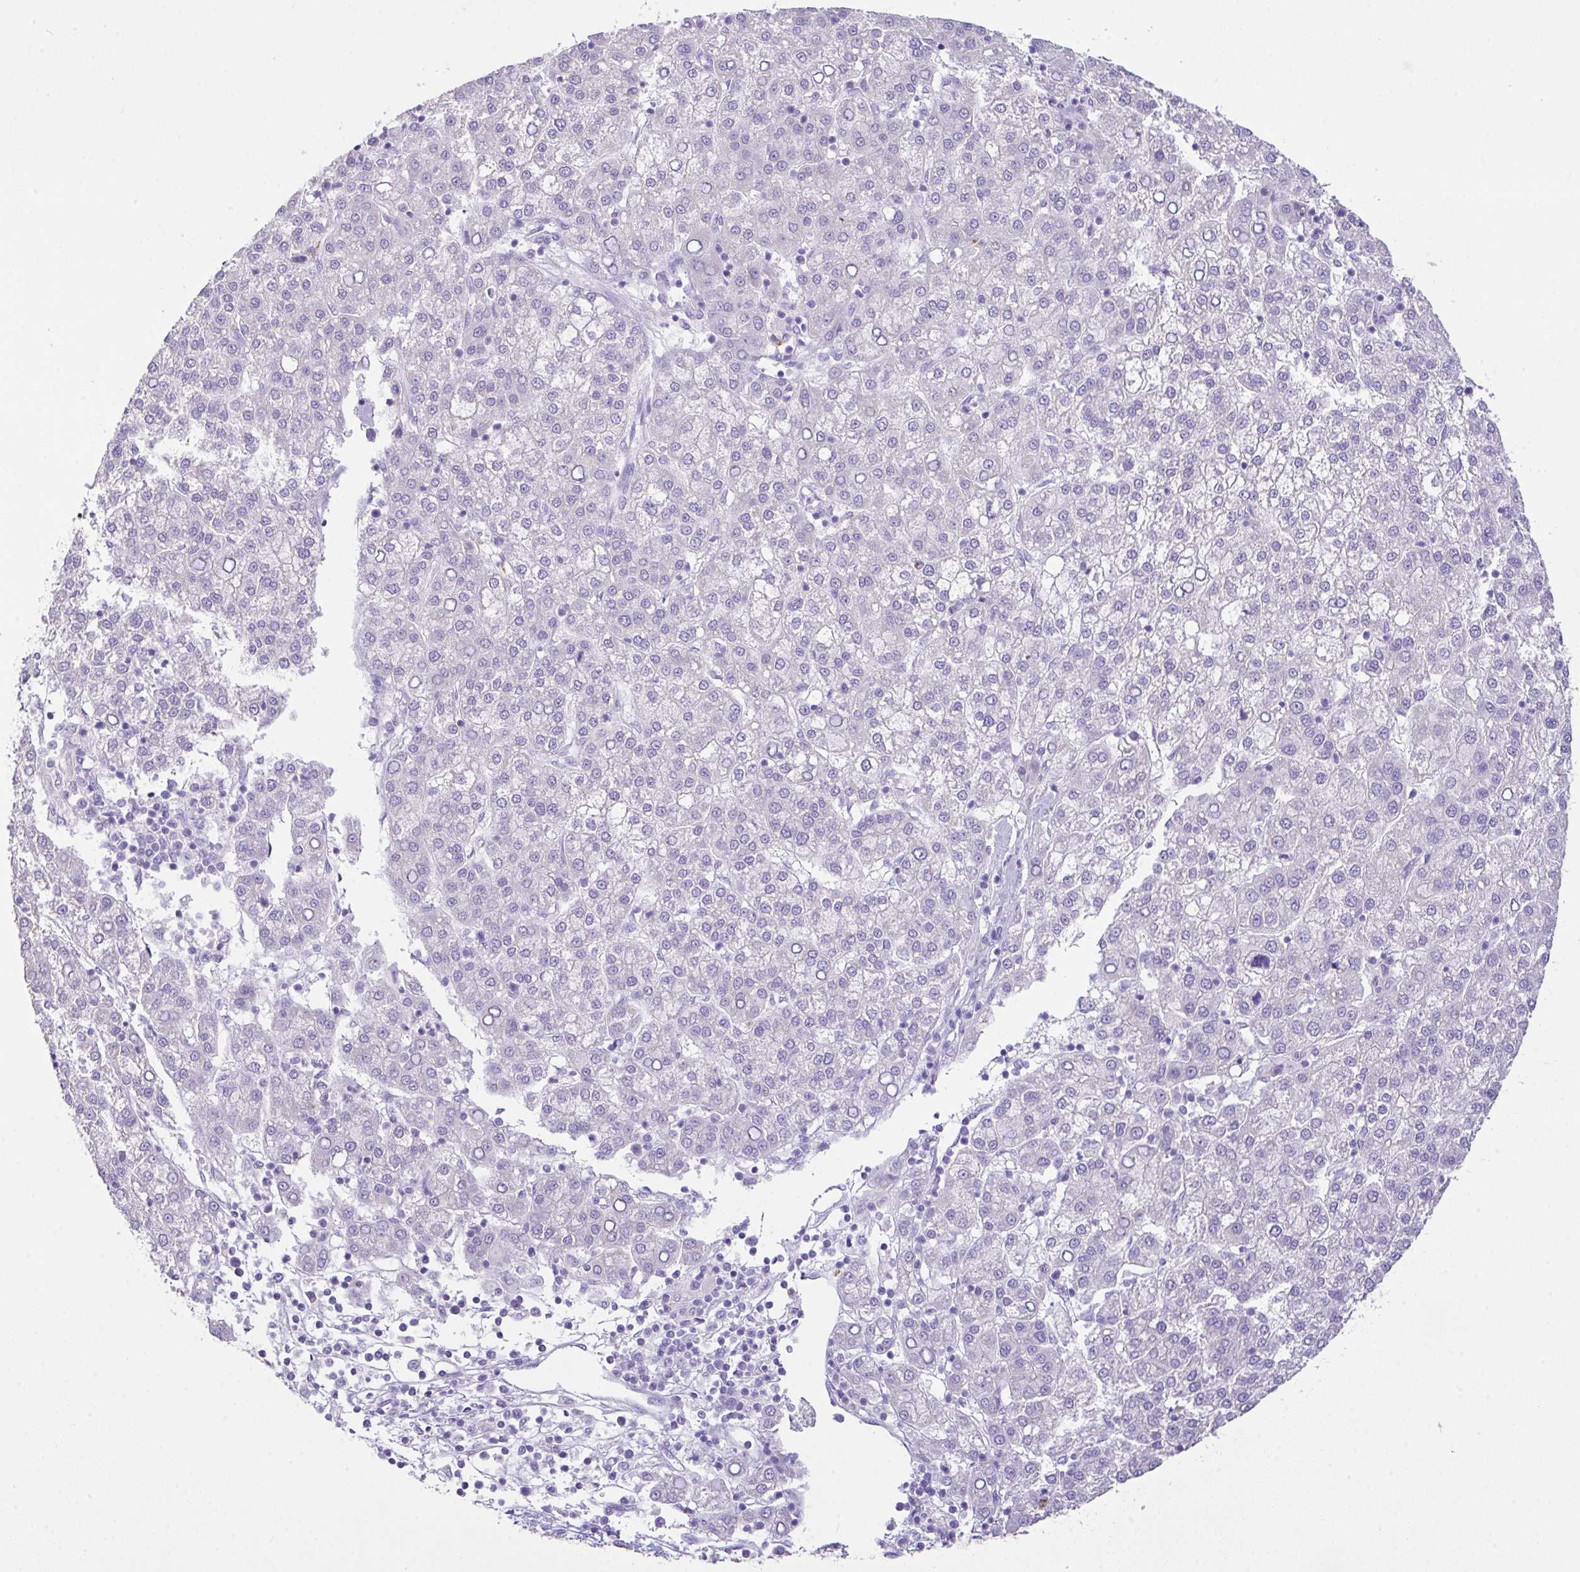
{"staining": {"intensity": "negative", "quantity": "none", "location": "none"}, "tissue": "liver cancer", "cell_type": "Tumor cells", "image_type": "cancer", "snomed": [{"axis": "morphology", "description": "Carcinoma, Hepatocellular, NOS"}, {"axis": "topography", "description": "Liver"}], "caption": "Liver cancer was stained to show a protein in brown. There is no significant expression in tumor cells.", "gene": "CST11", "patient": {"sex": "female", "age": 58}}